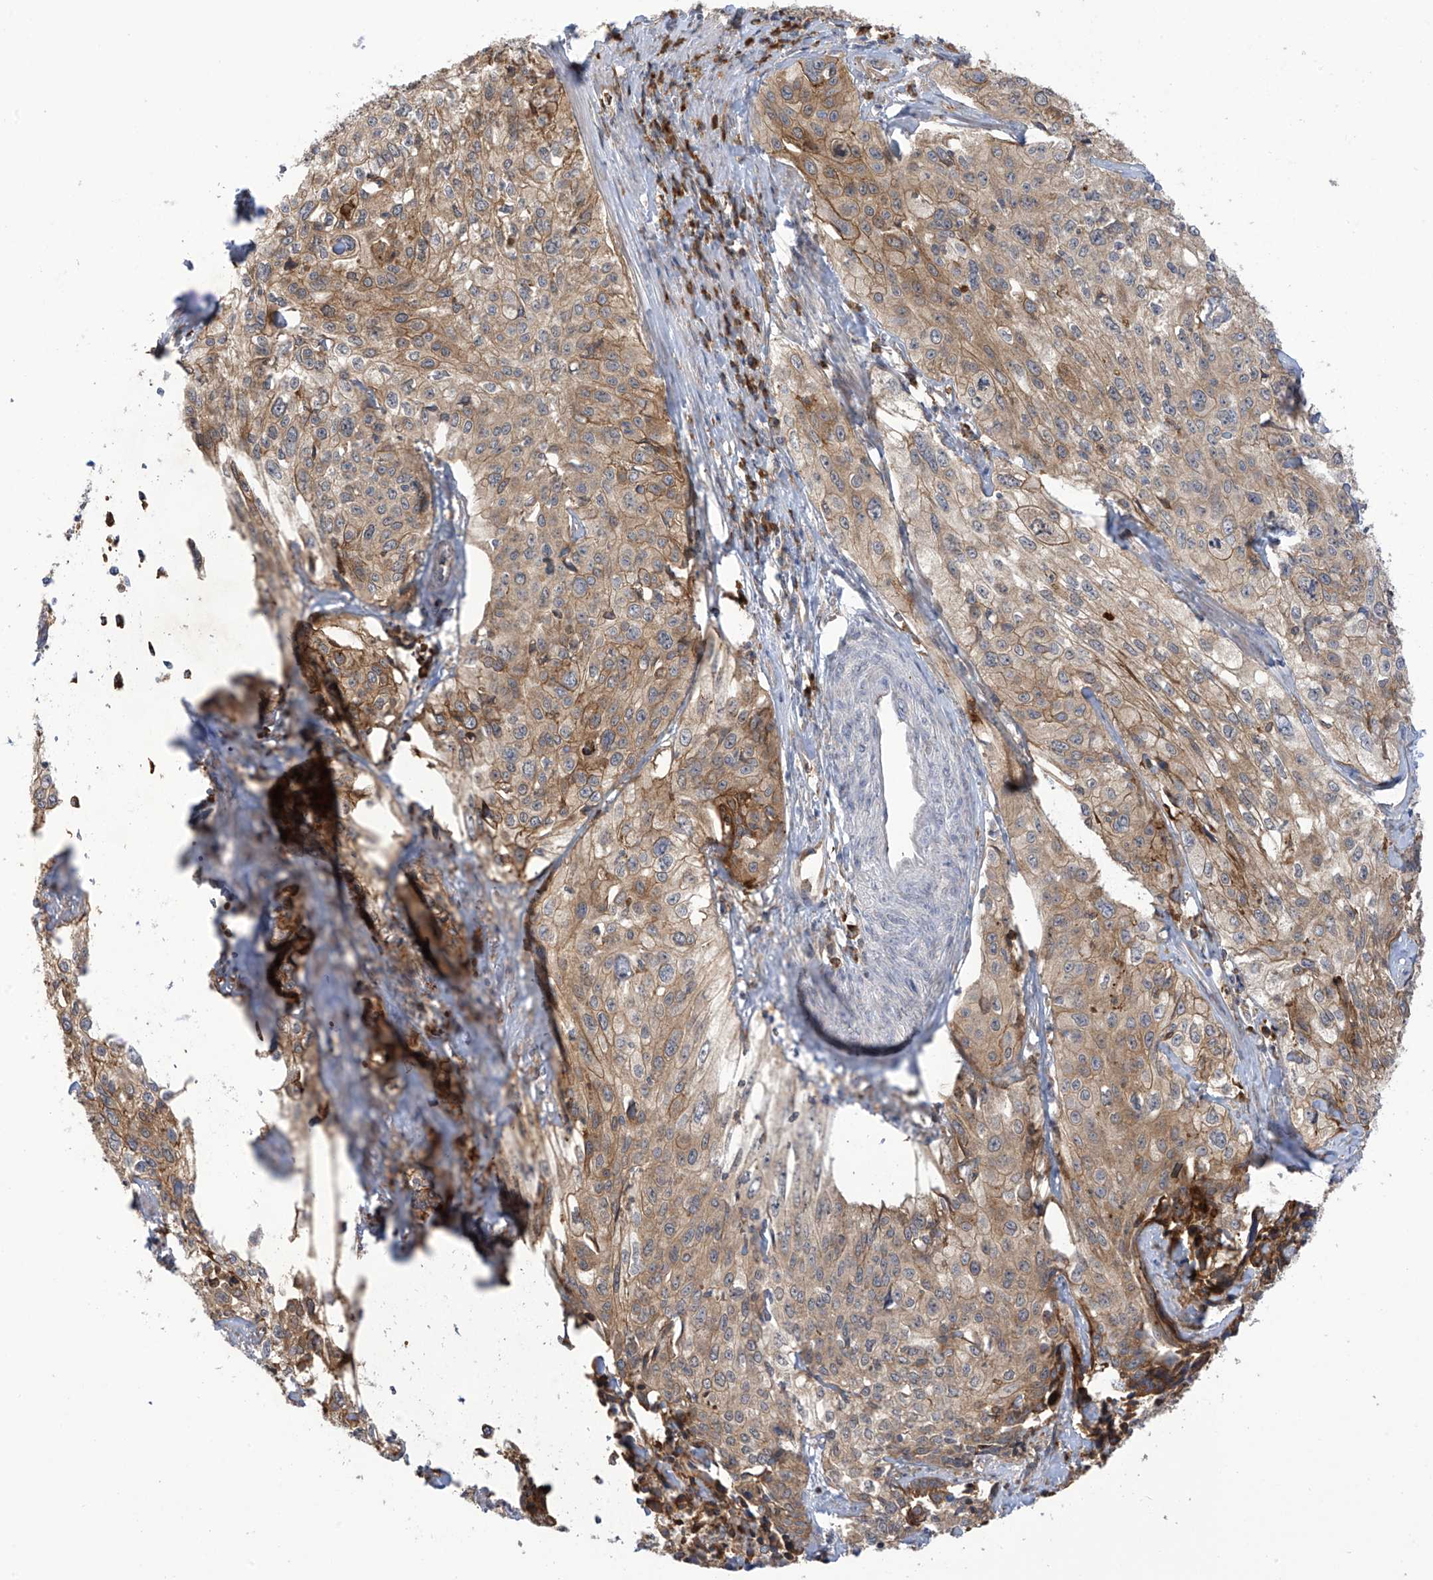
{"staining": {"intensity": "moderate", "quantity": "25%-75%", "location": "cytoplasmic/membranous"}, "tissue": "cervical cancer", "cell_type": "Tumor cells", "image_type": "cancer", "snomed": [{"axis": "morphology", "description": "Squamous cell carcinoma, NOS"}, {"axis": "topography", "description": "Cervix"}], "caption": "Cervical cancer tissue reveals moderate cytoplasmic/membranous expression in approximately 25%-75% of tumor cells The staining is performed using DAB (3,3'-diaminobenzidine) brown chromogen to label protein expression. The nuclei are counter-stained blue using hematoxylin.", "gene": "KIAA1522", "patient": {"sex": "female", "age": 31}}